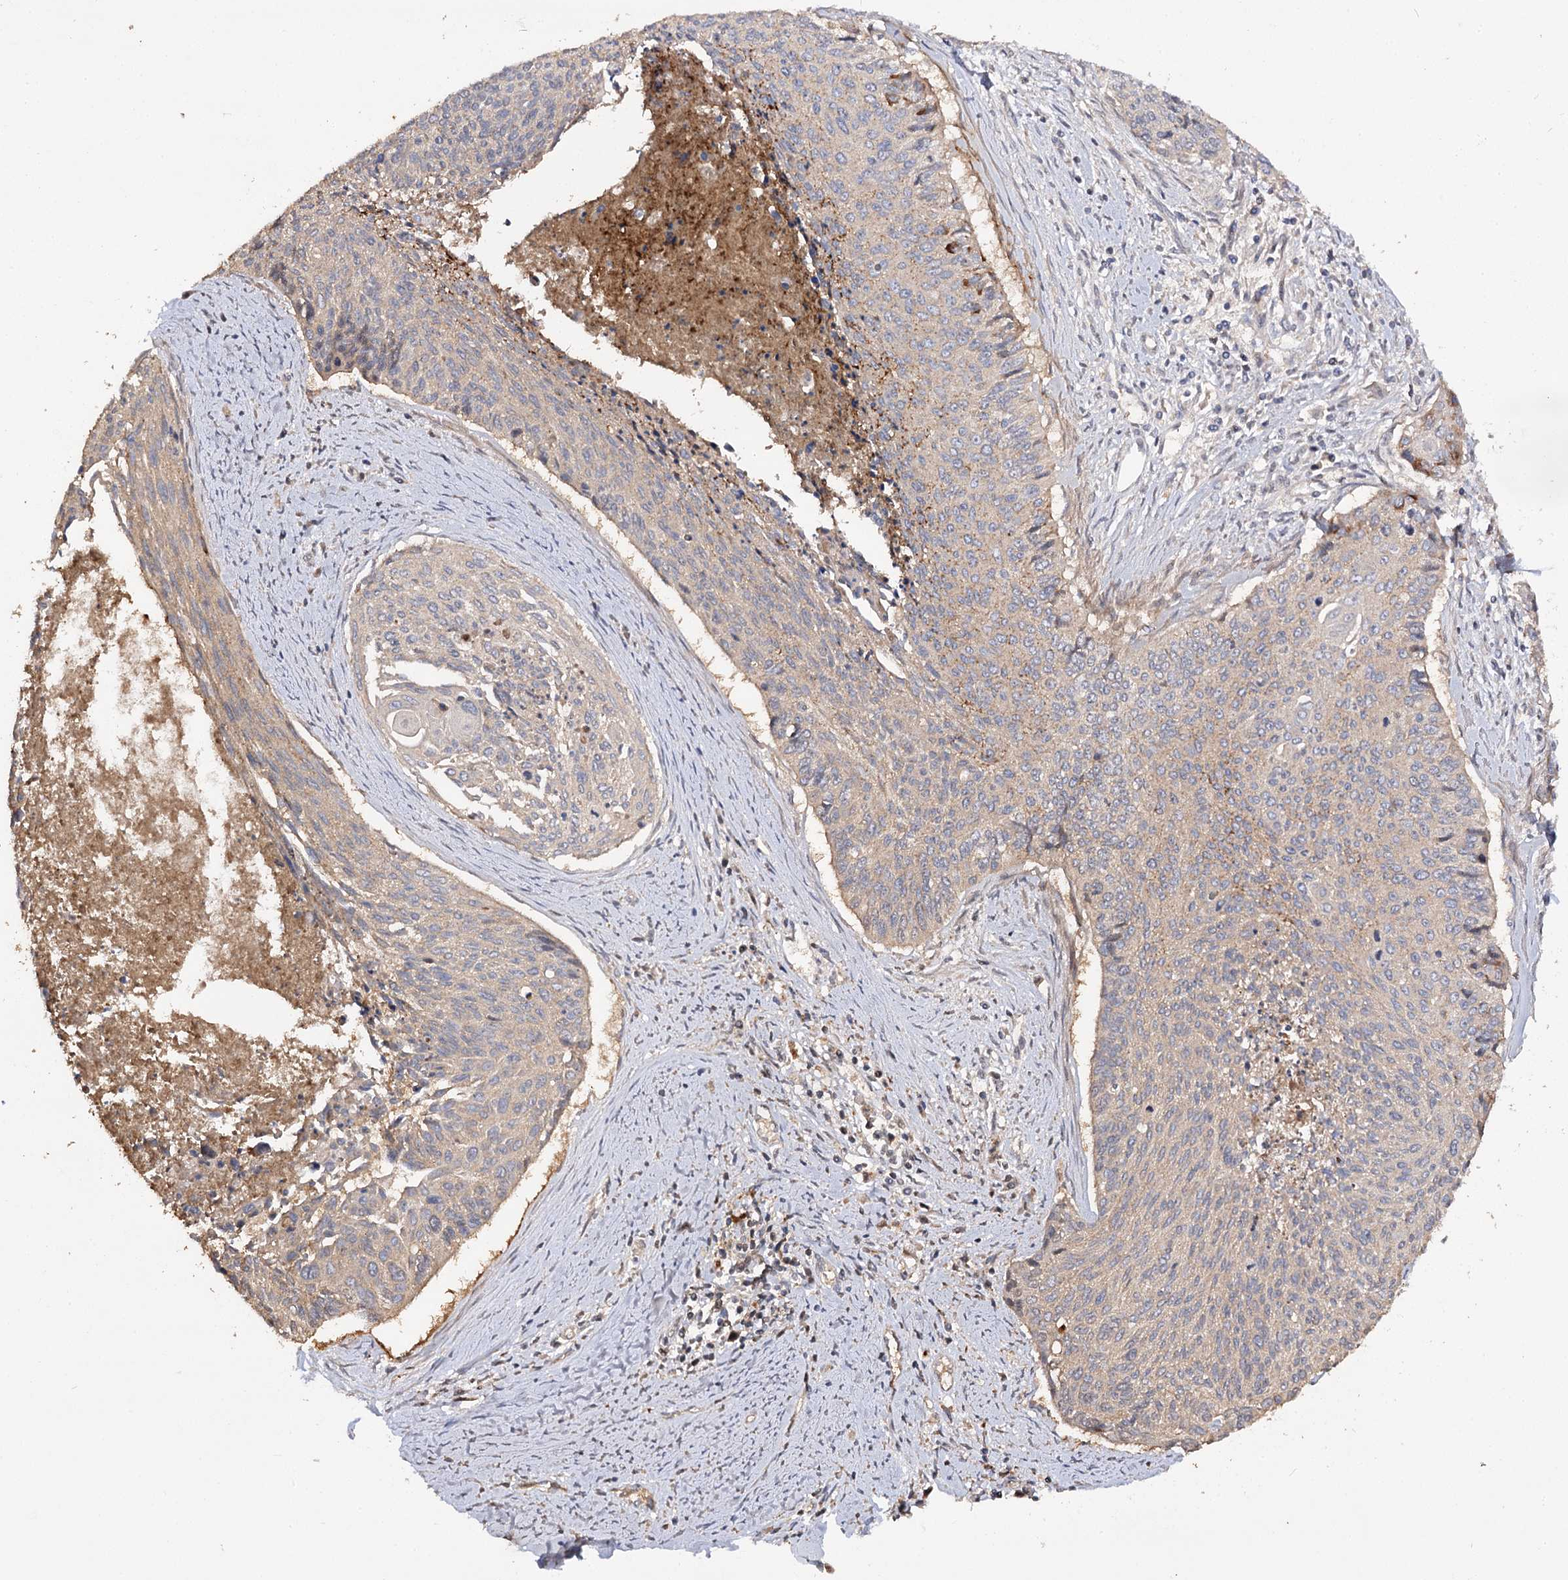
{"staining": {"intensity": "moderate", "quantity": ">75%", "location": "cytoplasmic/membranous"}, "tissue": "cervical cancer", "cell_type": "Tumor cells", "image_type": "cancer", "snomed": [{"axis": "morphology", "description": "Squamous cell carcinoma, NOS"}, {"axis": "topography", "description": "Cervix"}], "caption": "This is a micrograph of immunohistochemistry staining of cervical cancer (squamous cell carcinoma), which shows moderate expression in the cytoplasmic/membranous of tumor cells.", "gene": "ARL13A", "patient": {"sex": "female", "age": 55}}